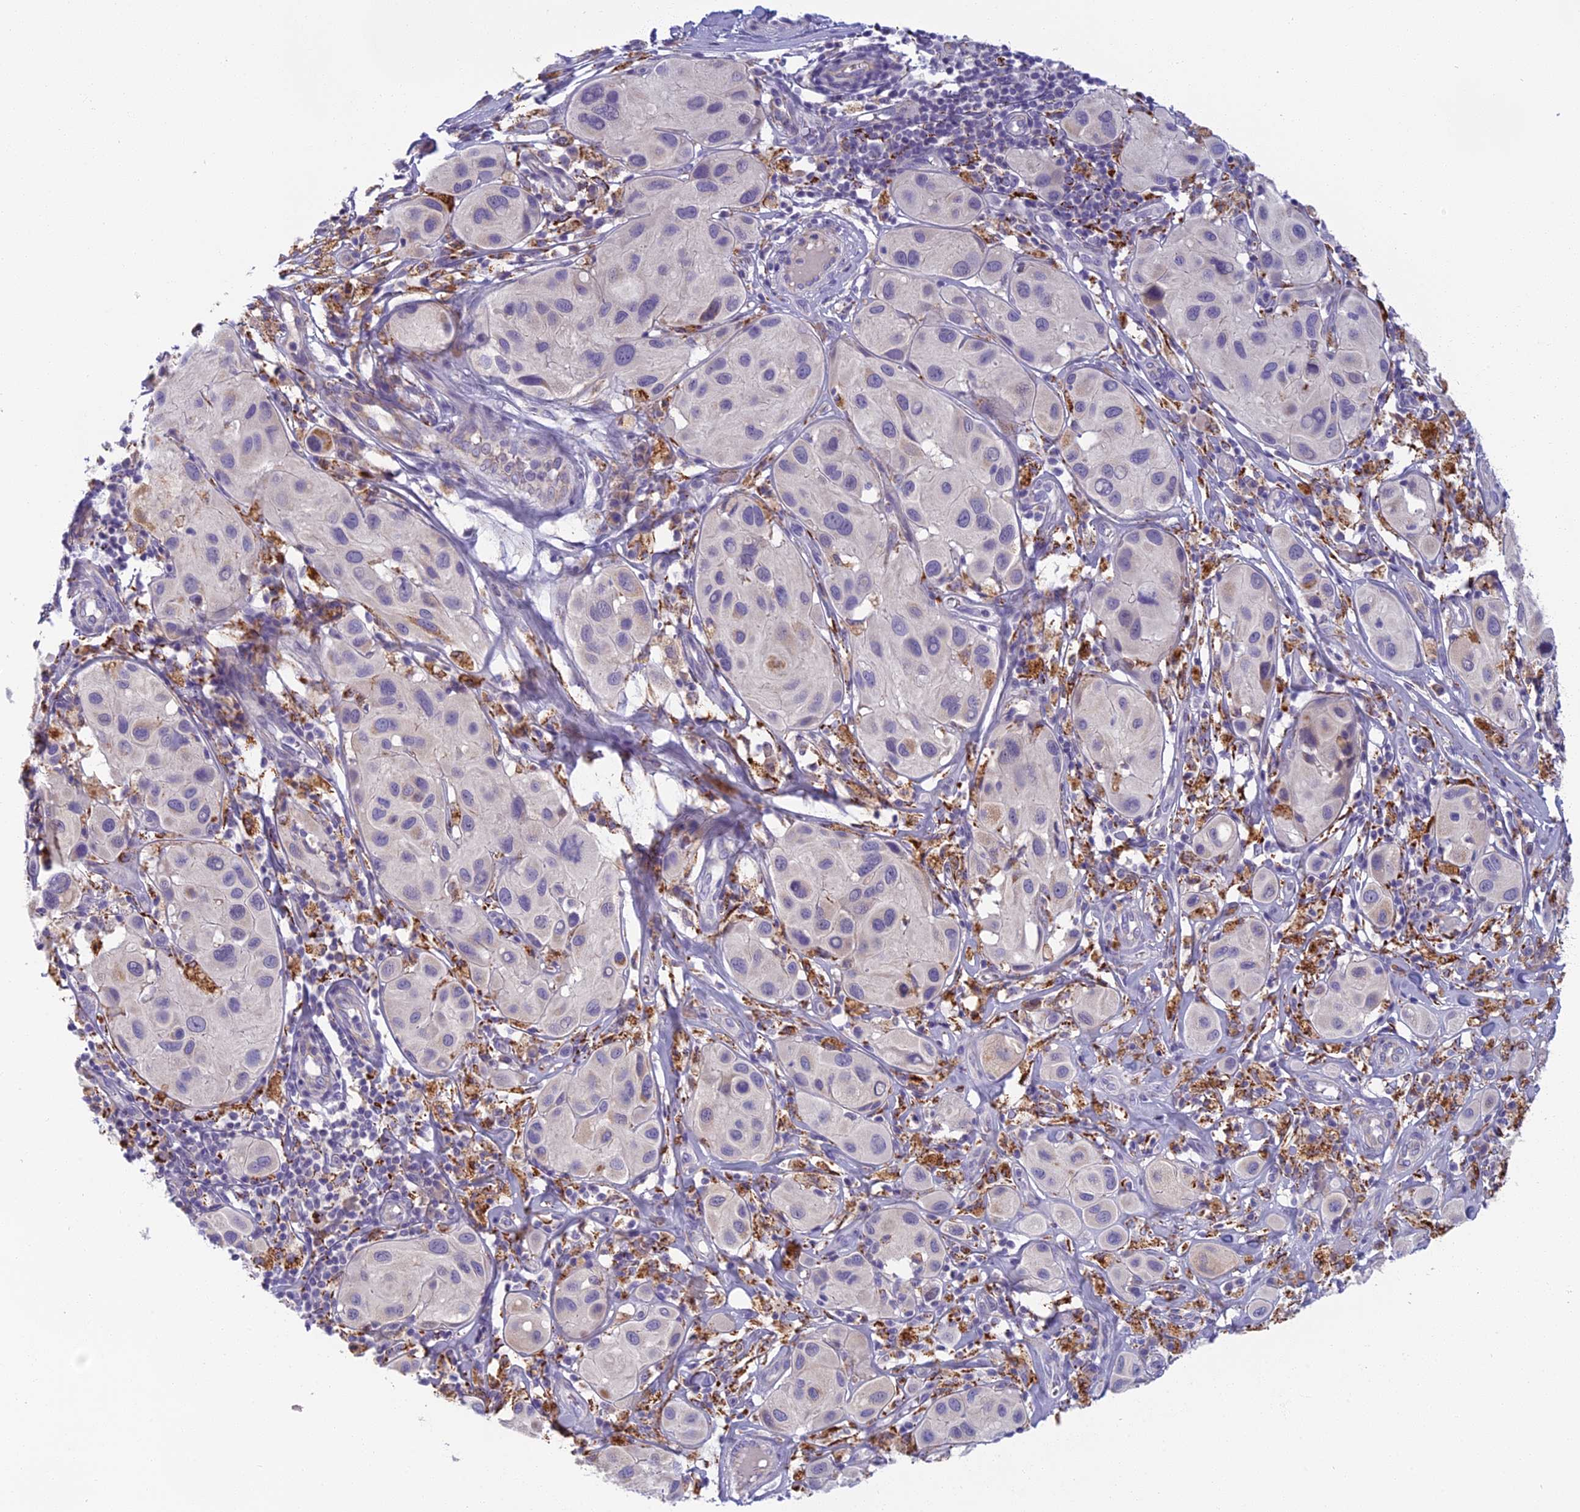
{"staining": {"intensity": "negative", "quantity": "none", "location": "none"}, "tissue": "melanoma", "cell_type": "Tumor cells", "image_type": "cancer", "snomed": [{"axis": "morphology", "description": "Malignant melanoma, Metastatic site"}, {"axis": "topography", "description": "Skin"}], "caption": "Tumor cells are negative for protein expression in human melanoma.", "gene": "SEMA7A", "patient": {"sex": "male", "age": 41}}